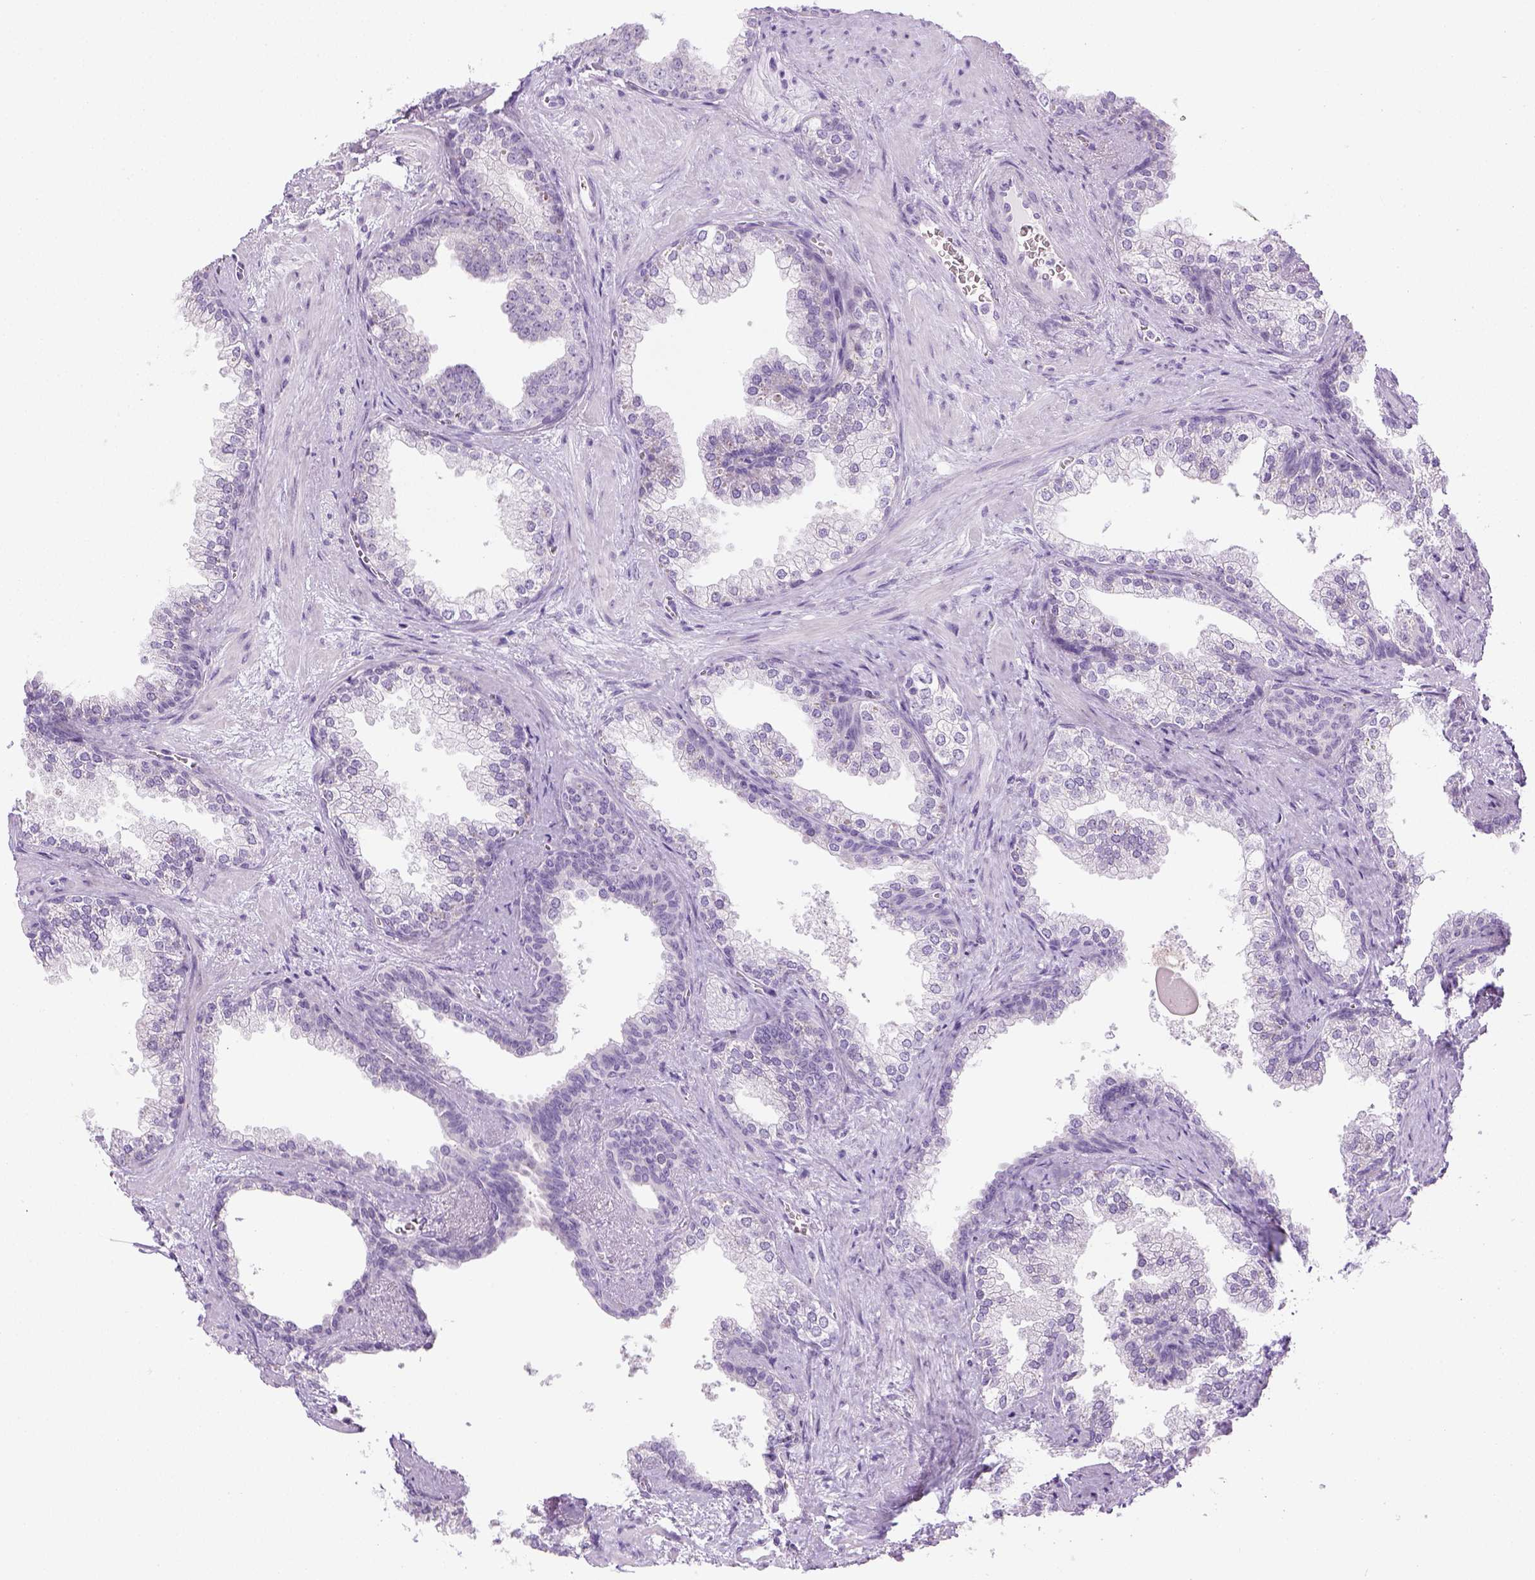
{"staining": {"intensity": "negative", "quantity": "none", "location": "none"}, "tissue": "prostate", "cell_type": "Glandular cells", "image_type": "normal", "snomed": [{"axis": "morphology", "description": "Normal tissue, NOS"}, {"axis": "topography", "description": "Prostate"}], "caption": "Immunohistochemical staining of normal prostate reveals no significant staining in glandular cells.", "gene": "LGSN", "patient": {"sex": "male", "age": 79}}